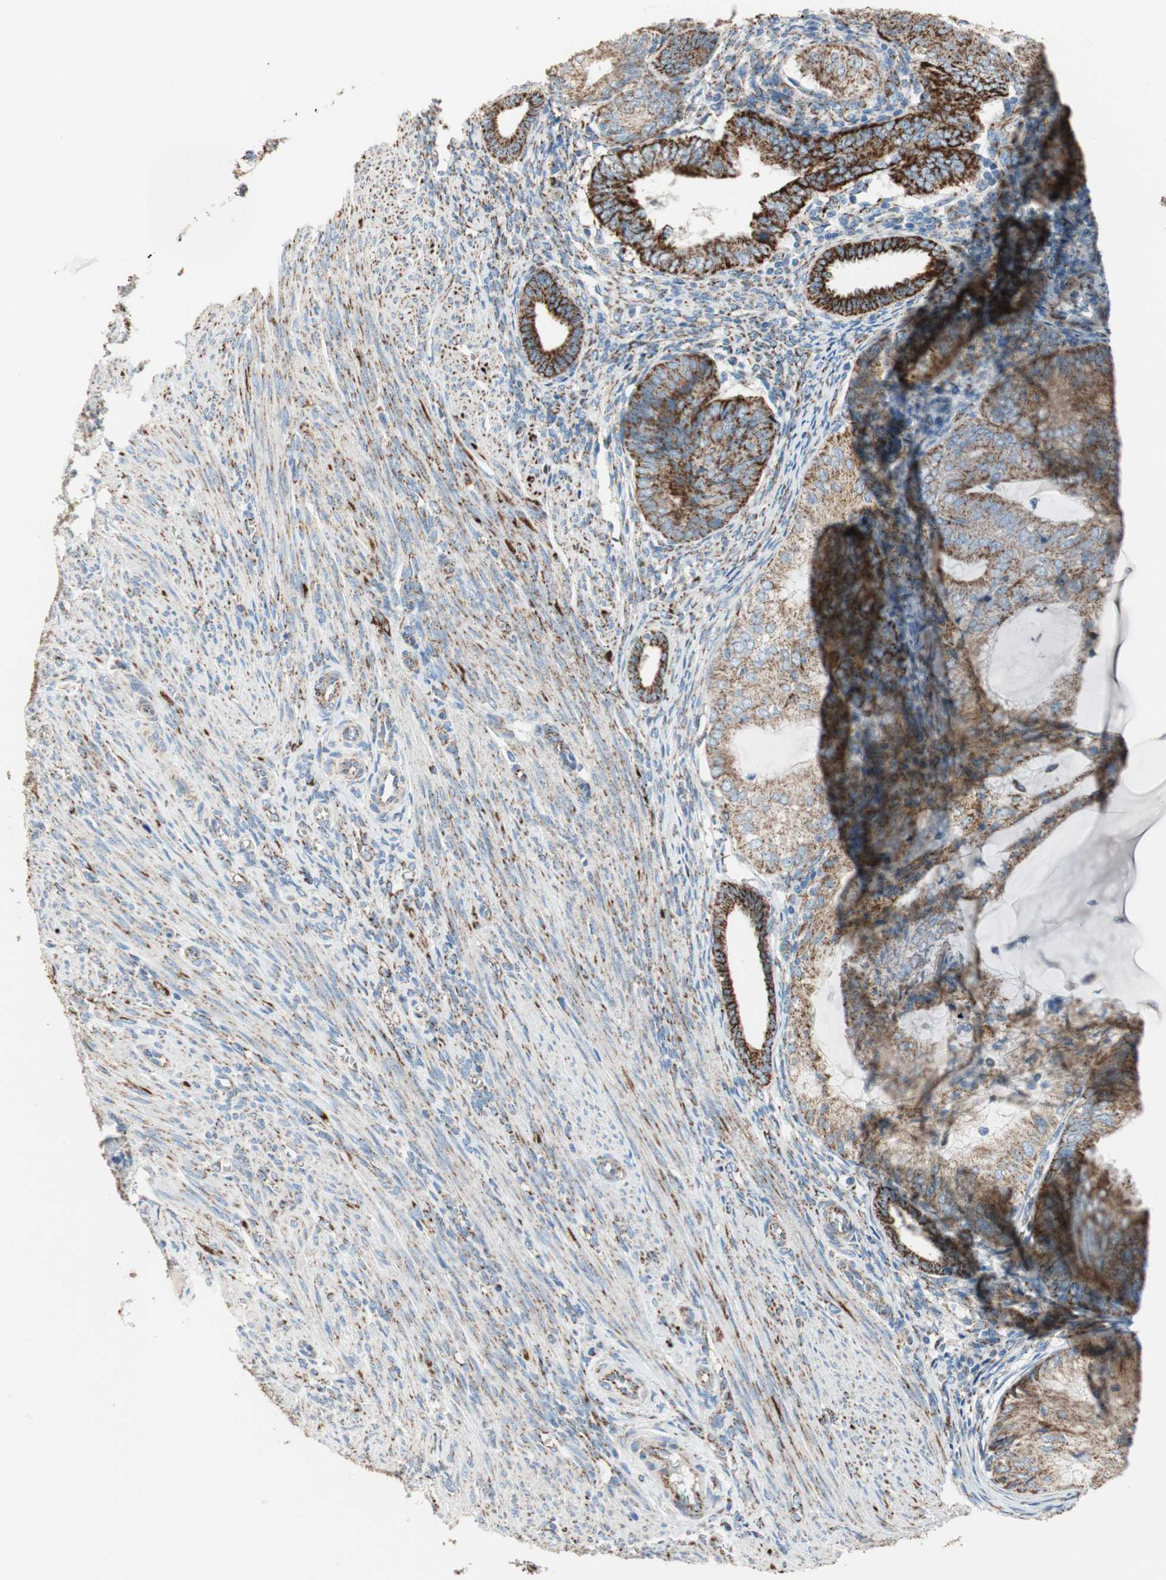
{"staining": {"intensity": "strong", "quantity": ">75%", "location": "cytoplasmic/membranous"}, "tissue": "endometrial cancer", "cell_type": "Tumor cells", "image_type": "cancer", "snomed": [{"axis": "morphology", "description": "Adenocarcinoma, NOS"}, {"axis": "topography", "description": "Endometrium"}], "caption": "Endometrial cancer was stained to show a protein in brown. There is high levels of strong cytoplasmic/membranous positivity in about >75% of tumor cells. (DAB IHC with brightfield microscopy, high magnification).", "gene": "TST", "patient": {"sex": "female", "age": 81}}